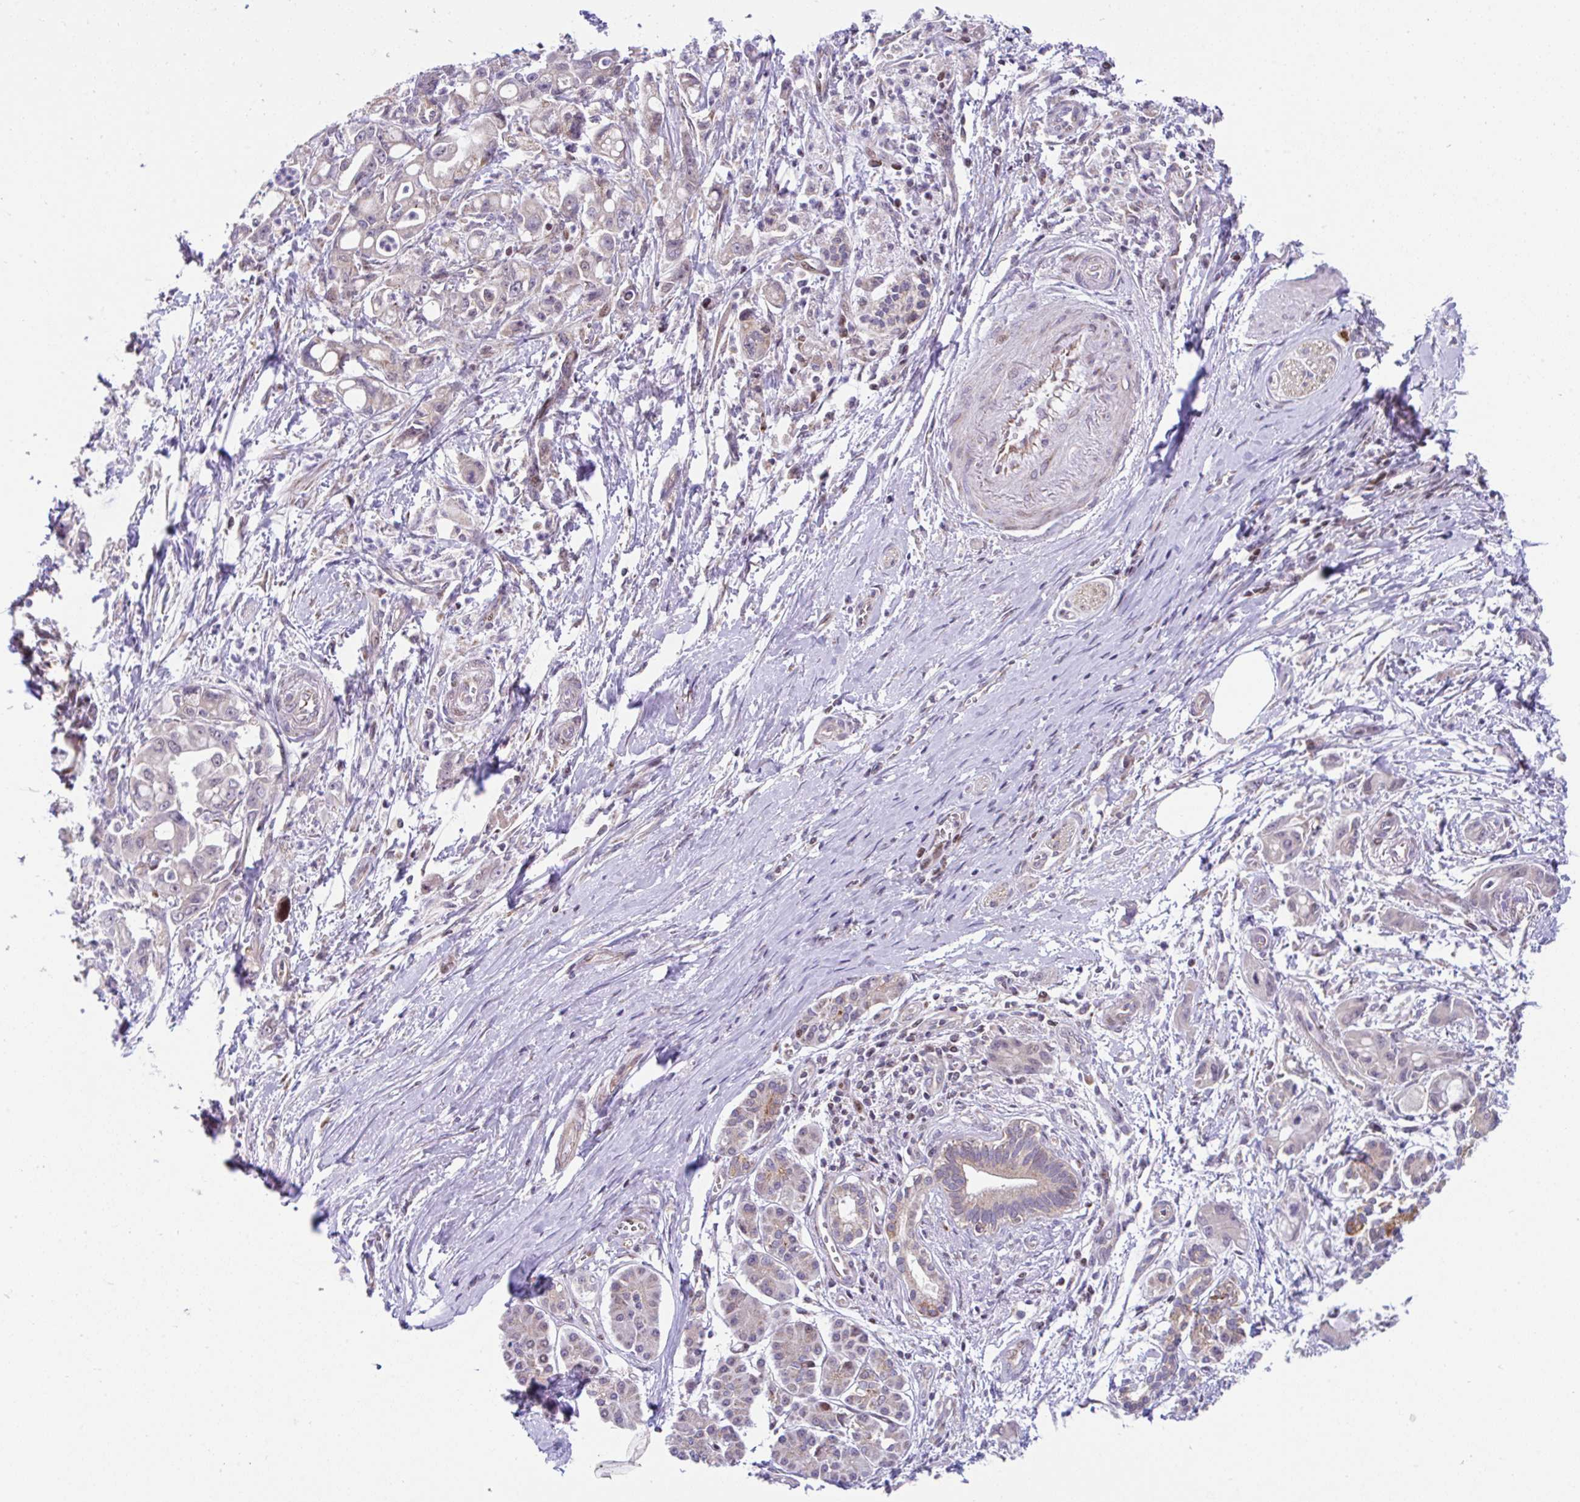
{"staining": {"intensity": "negative", "quantity": "none", "location": "none"}, "tissue": "pancreatic cancer", "cell_type": "Tumor cells", "image_type": "cancer", "snomed": [{"axis": "morphology", "description": "Adenocarcinoma, NOS"}, {"axis": "topography", "description": "Pancreas"}], "caption": "High magnification brightfield microscopy of pancreatic adenocarcinoma stained with DAB (3,3'-diaminobenzidine) (brown) and counterstained with hematoxylin (blue): tumor cells show no significant positivity.", "gene": "FIGNL1", "patient": {"sex": "male", "age": 68}}